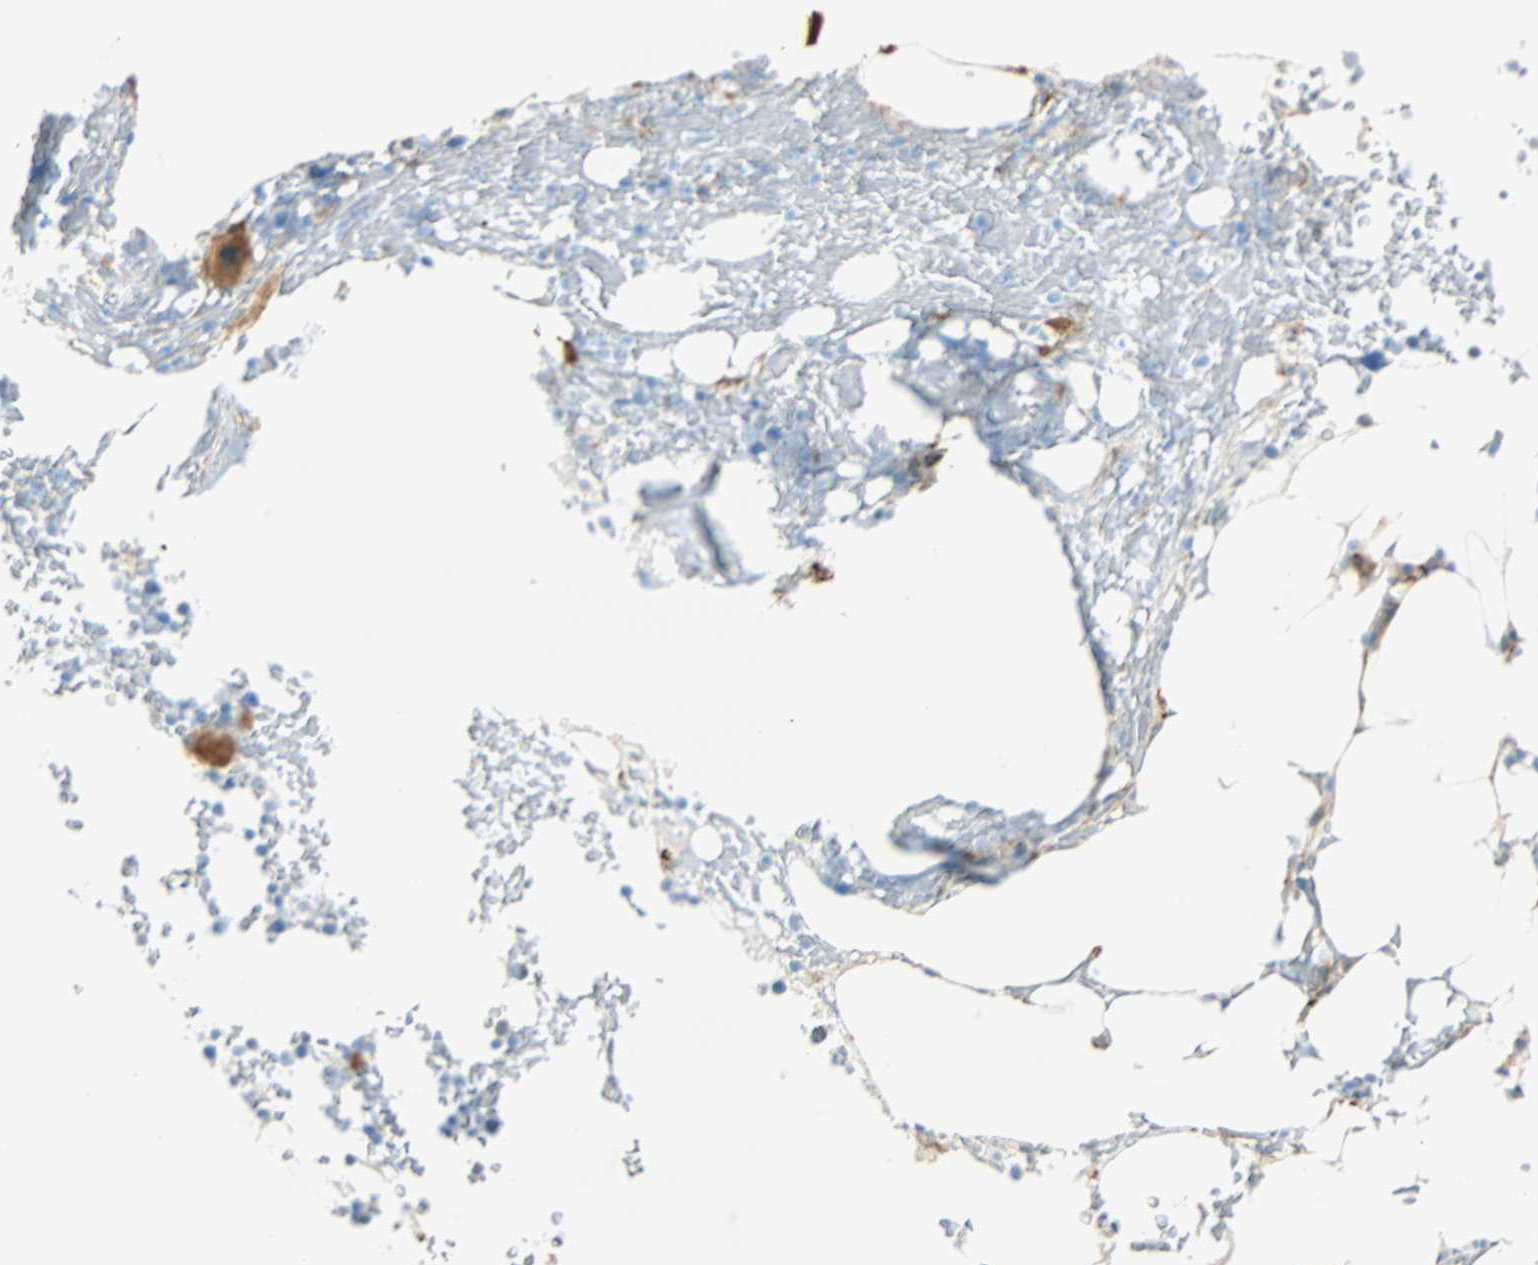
{"staining": {"intensity": "strong", "quantity": "<25%", "location": "cytoplasmic/membranous"}, "tissue": "bone marrow", "cell_type": "Hematopoietic cells", "image_type": "normal", "snomed": [{"axis": "morphology", "description": "Normal tissue, NOS"}, {"axis": "topography", "description": "Bone marrow"}], "caption": "This is a micrograph of immunohistochemistry (IHC) staining of benign bone marrow, which shows strong expression in the cytoplasmic/membranous of hematopoietic cells.", "gene": "VPS9D1", "patient": {"sex": "female", "age": 66}}